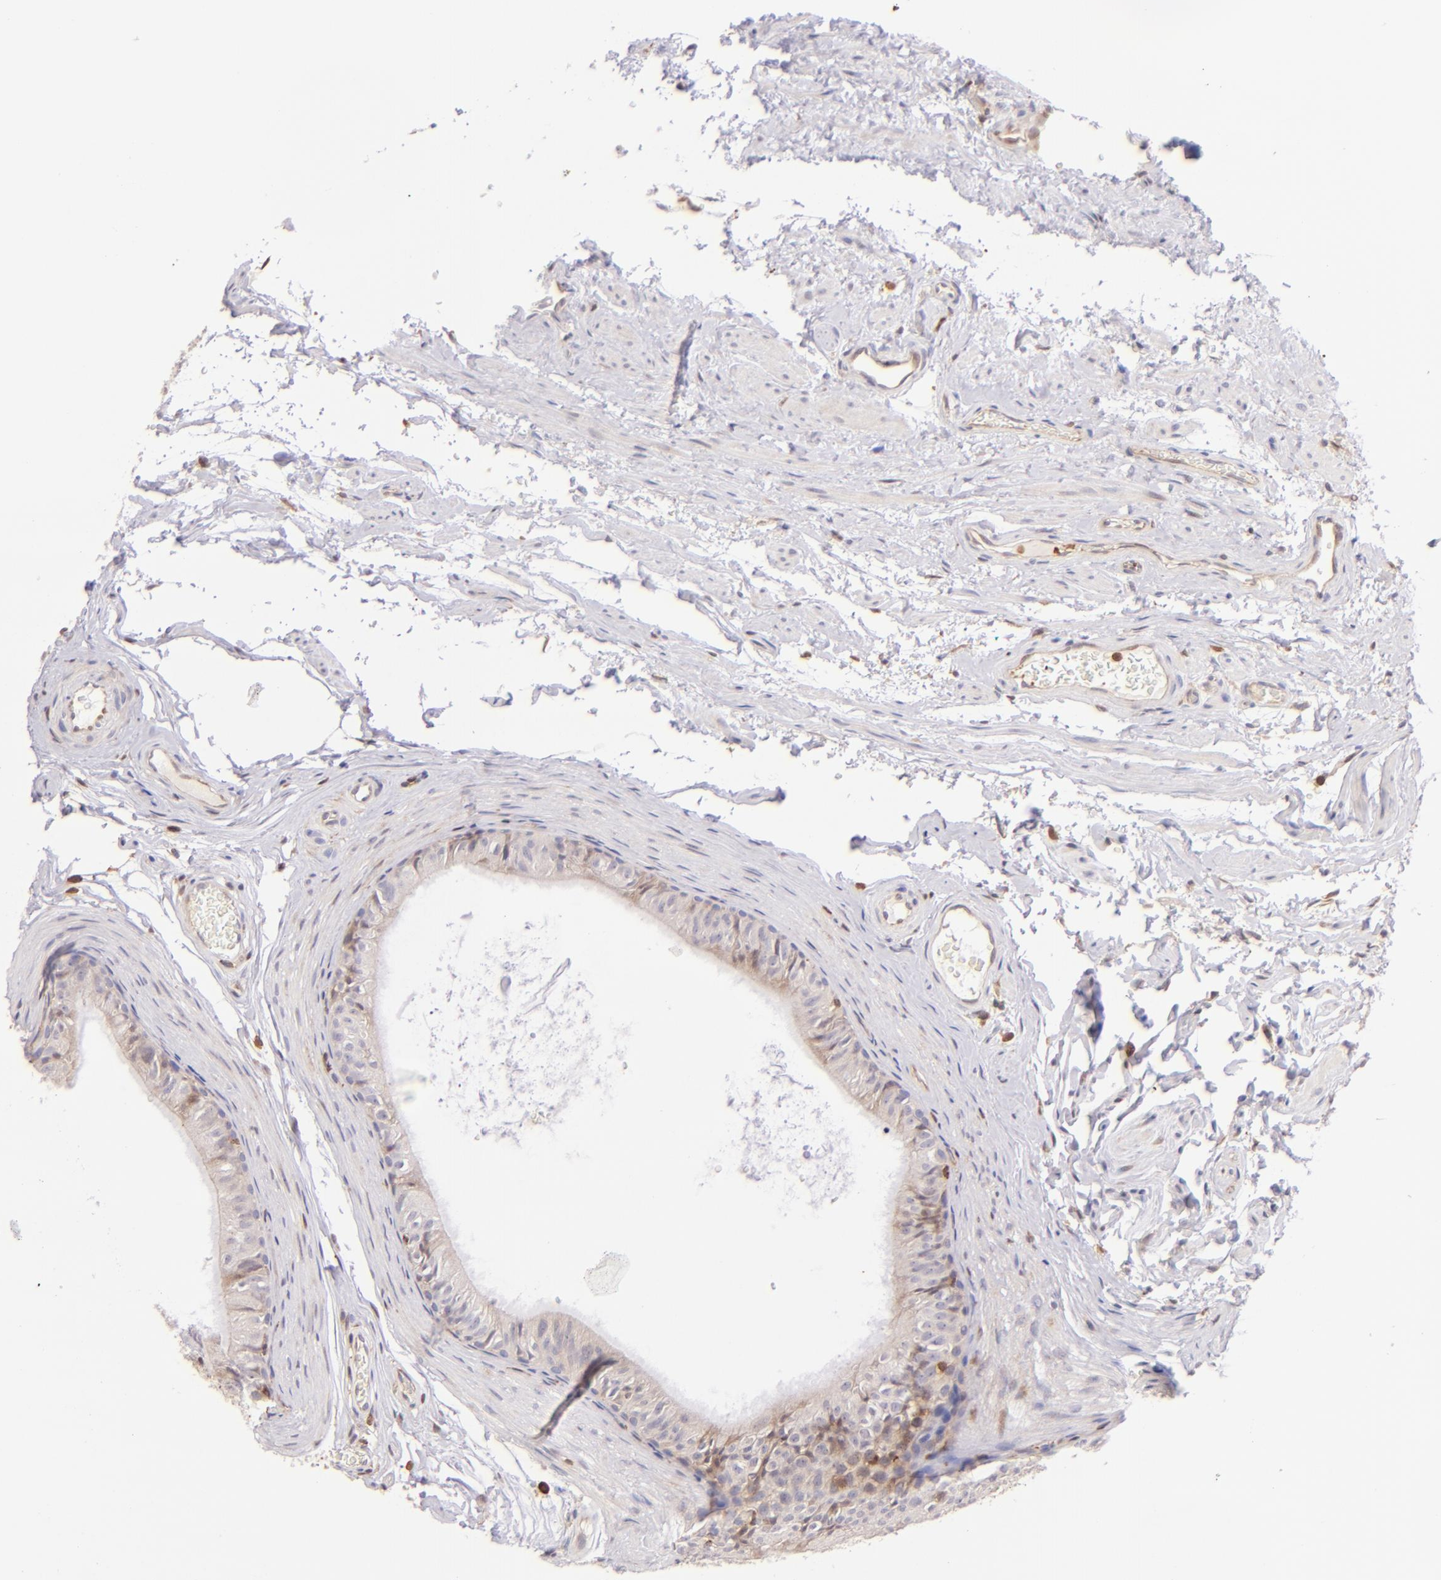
{"staining": {"intensity": "weak", "quantity": ">75%", "location": "cytoplasmic/membranous"}, "tissue": "epididymis", "cell_type": "Glandular cells", "image_type": "normal", "snomed": [{"axis": "morphology", "description": "Normal tissue, NOS"}, {"axis": "topography", "description": "Testis"}, {"axis": "topography", "description": "Epididymis"}], "caption": "About >75% of glandular cells in benign epididymis exhibit weak cytoplasmic/membranous protein expression as visualized by brown immunohistochemical staining.", "gene": "BTK", "patient": {"sex": "male", "age": 36}}